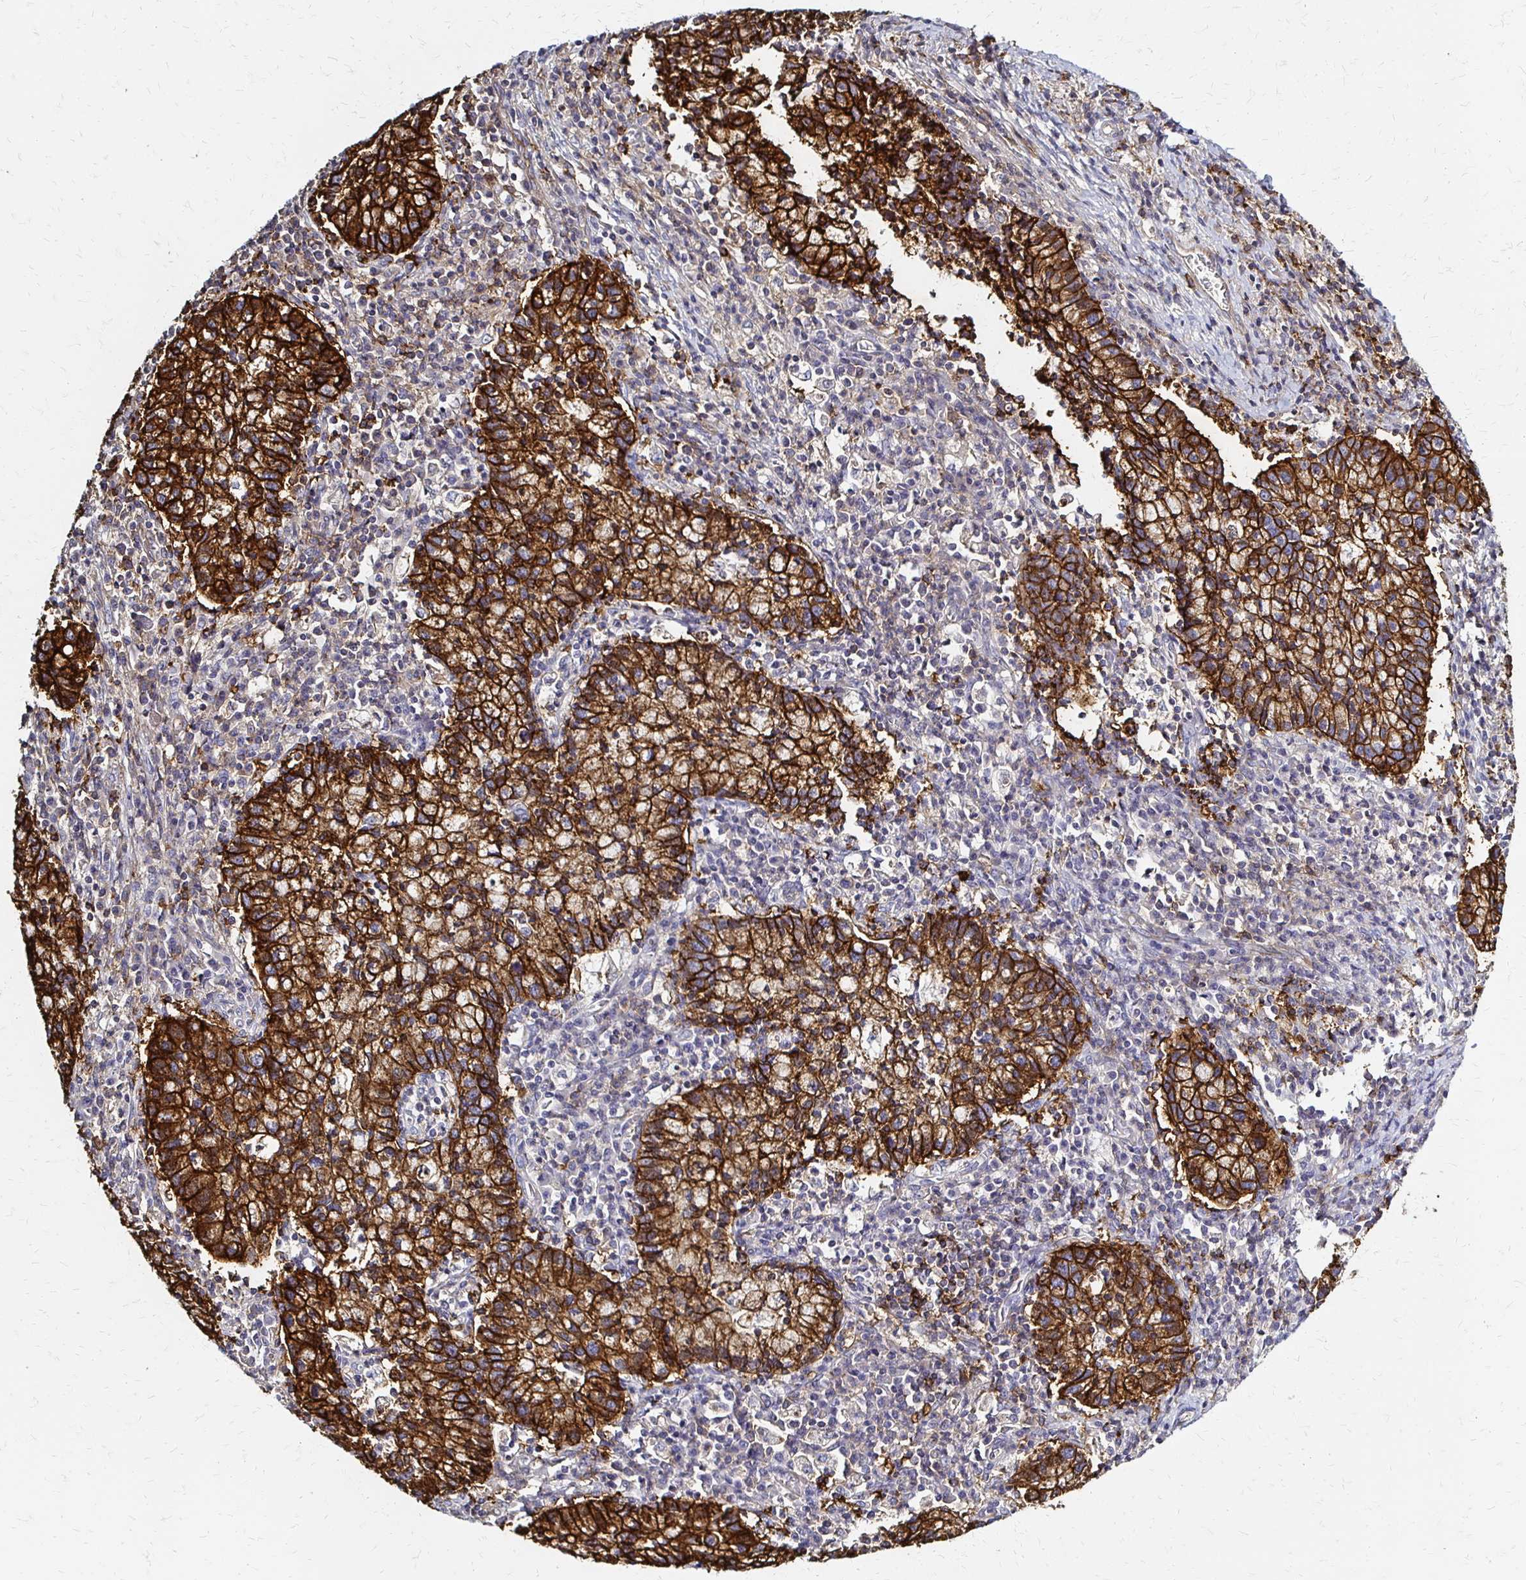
{"staining": {"intensity": "strong", "quantity": ">75%", "location": "cytoplasmic/membranous"}, "tissue": "cervical cancer", "cell_type": "Tumor cells", "image_type": "cancer", "snomed": [{"axis": "morphology", "description": "Normal tissue, NOS"}, {"axis": "morphology", "description": "Adenocarcinoma, NOS"}, {"axis": "topography", "description": "Cervix"}], "caption": "Immunohistochemistry (DAB (3,3'-diaminobenzidine)) staining of human cervical cancer (adenocarcinoma) demonstrates strong cytoplasmic/membranous protein staining in approximately >75% of tumor cells.", "gene": "SLC9A9", "patient": {"sex": "female", "age": 44}}